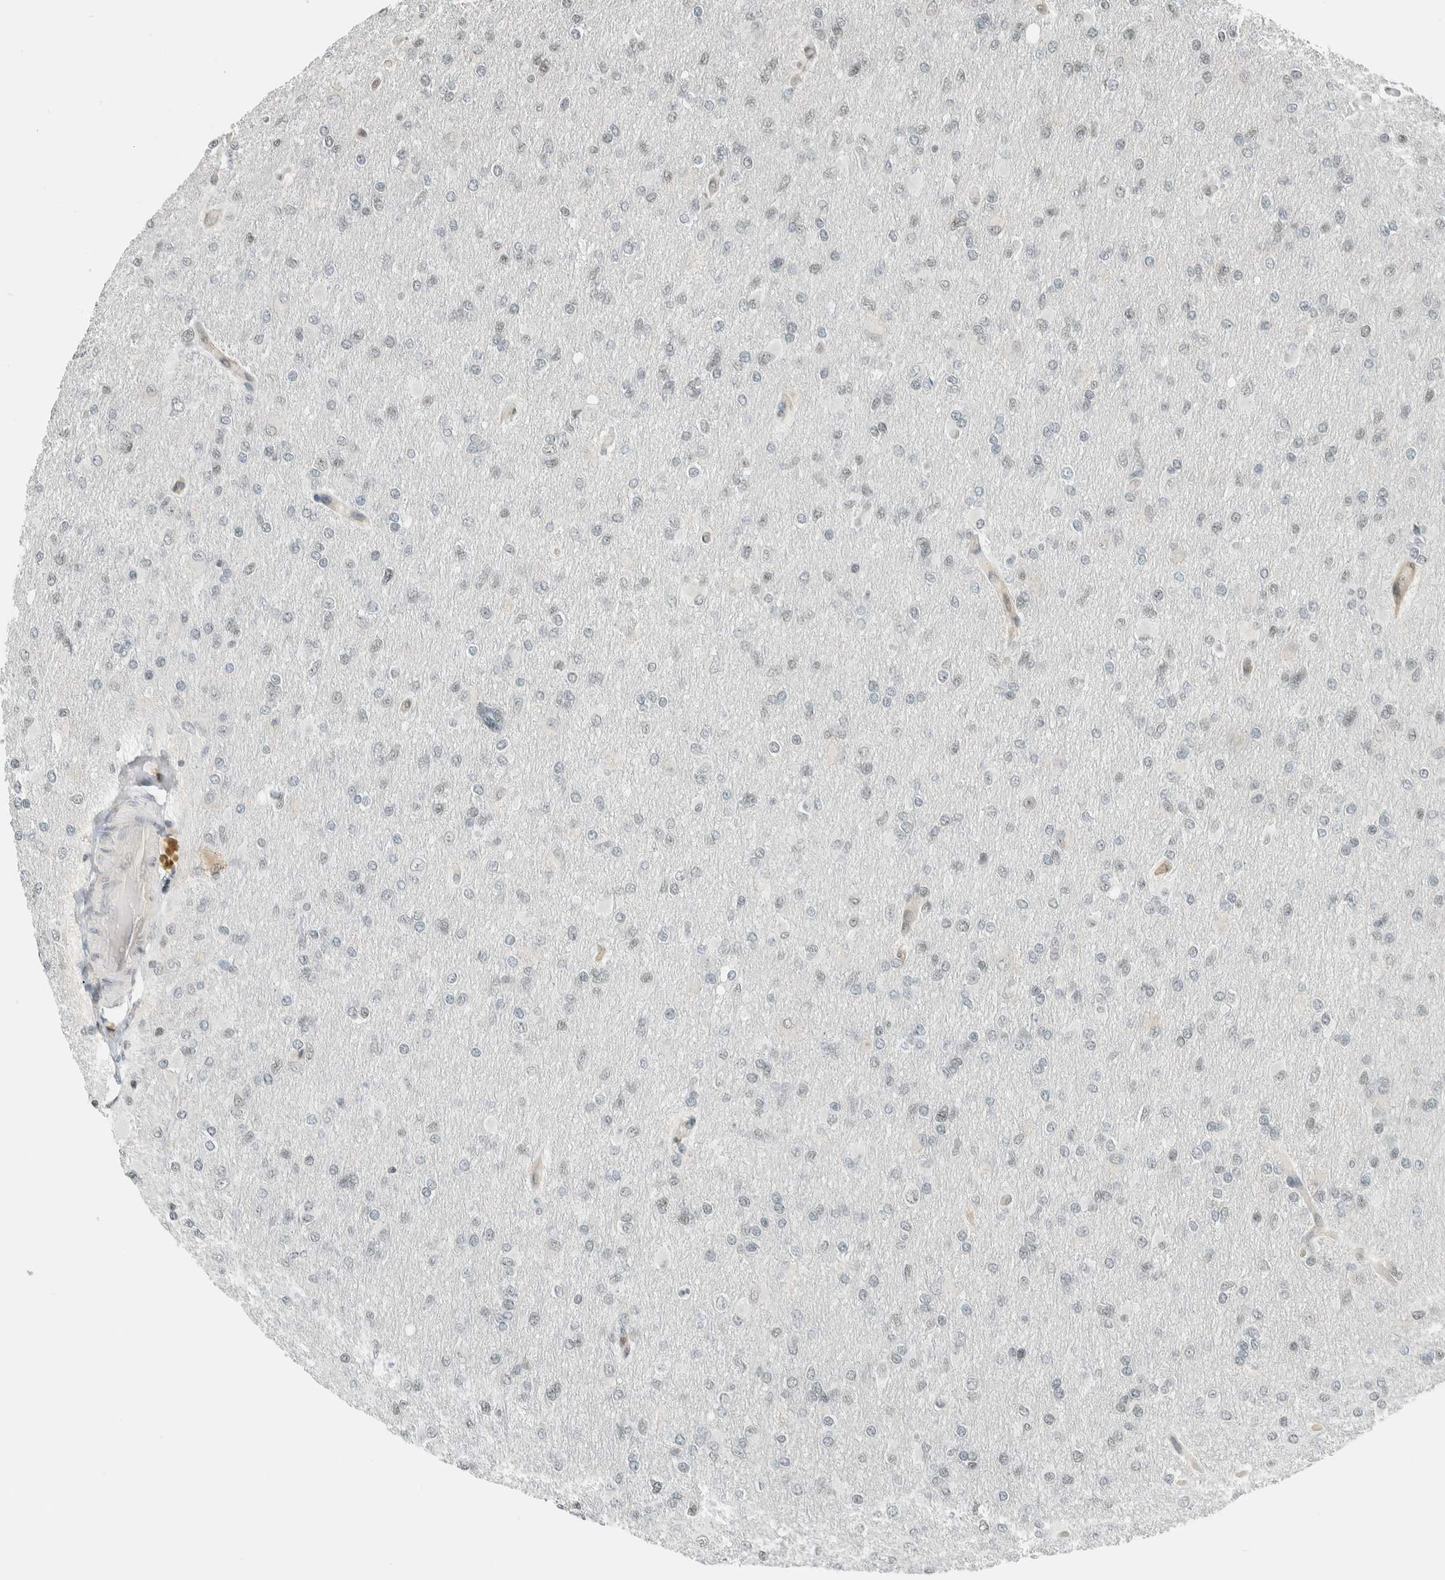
{"staining": {"intensity": "negative", "quantity": "none", "location": "none"}, "tissue": "glioma", "cell_type": "Tumor cells", "image_type": "cancer", "snomed": [{"axis": "morphology", "description": "Glioma, malignant, High grade"}, {"axis": "topography", "description": "Cerebral cortex"}], "caption": "Glioma was stained to show a protein in brown. There is no significant expression in tumor cells.", "gene": "NIBAN2", "patient": {"sex": "female", "age": 36}}